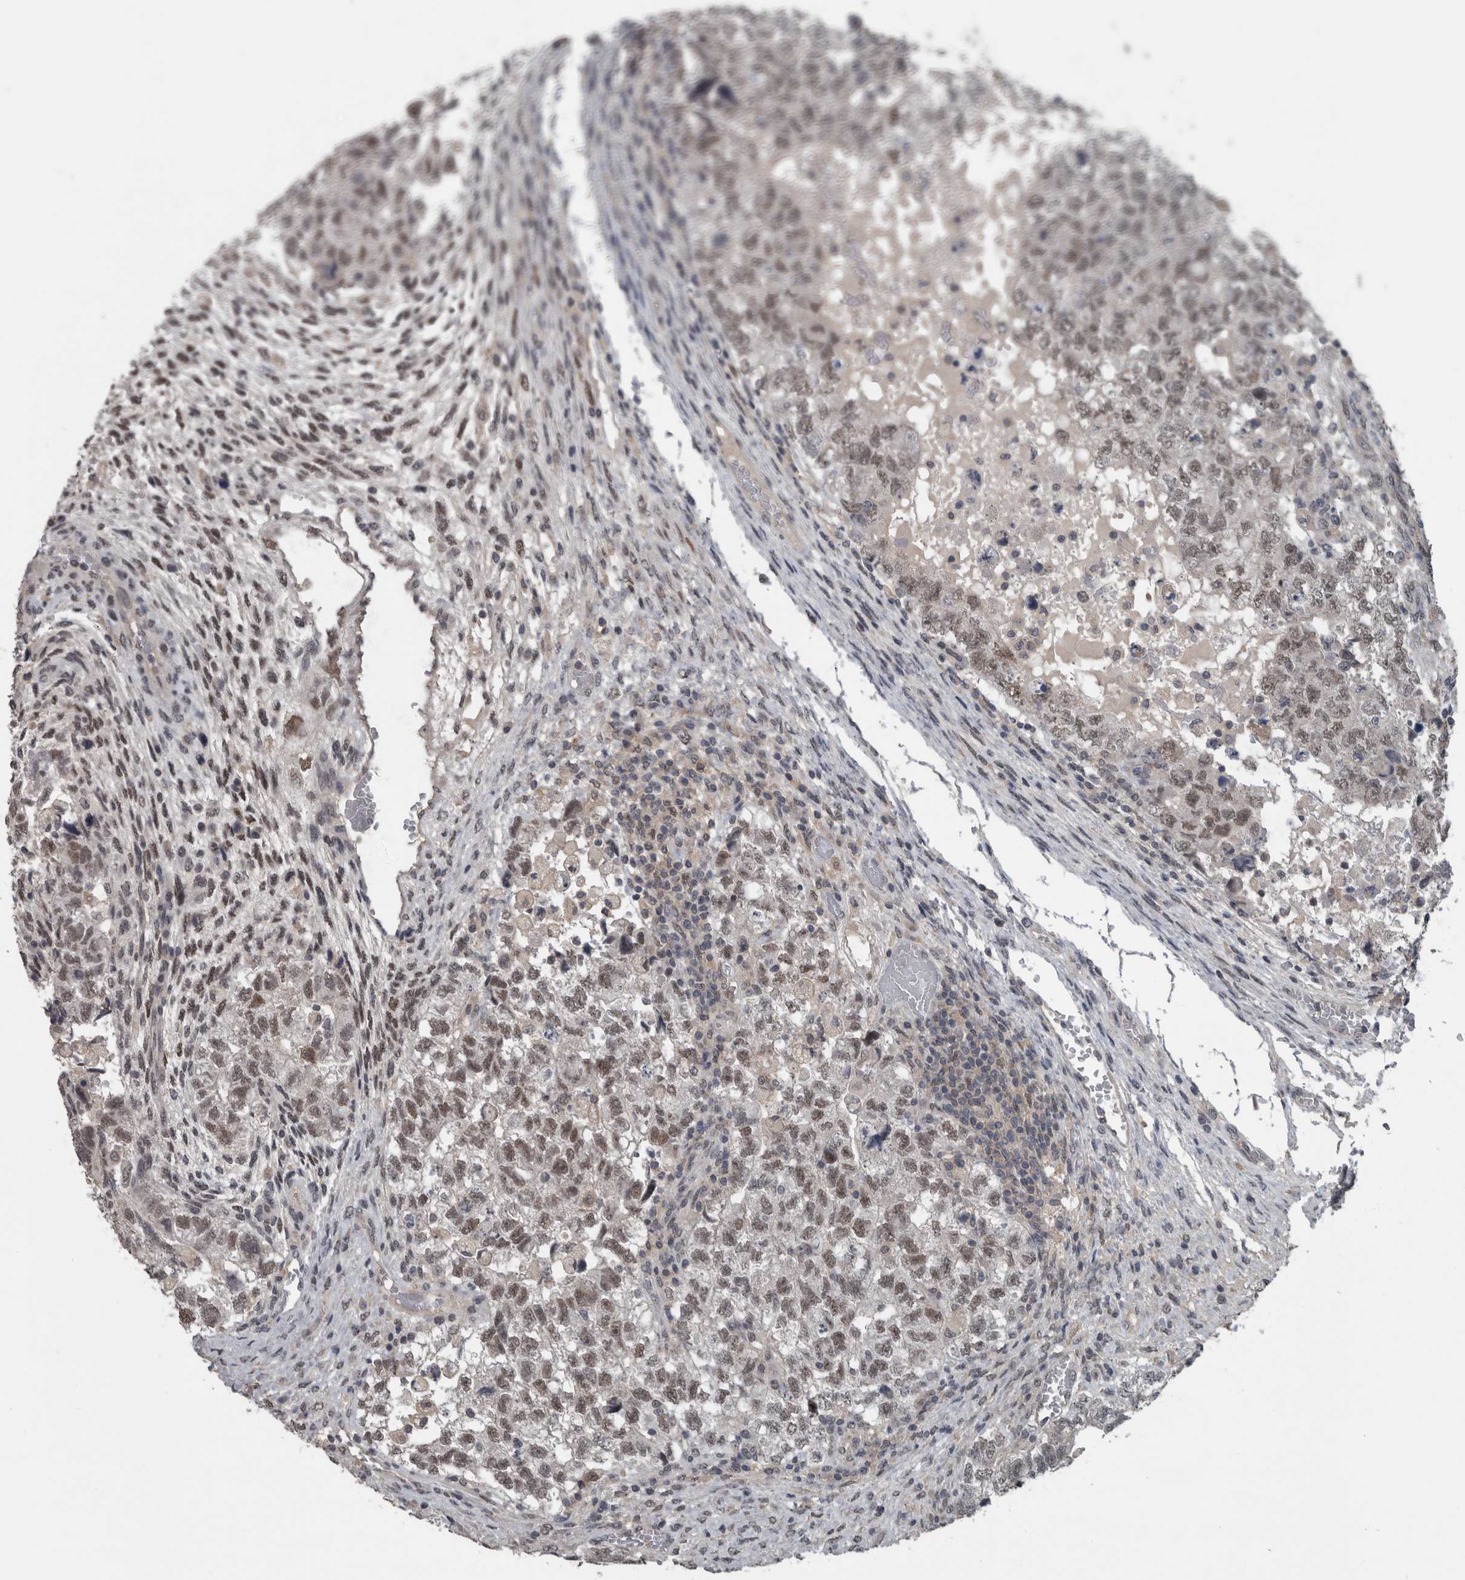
{"staining": {"intensity": "moderate", "quantity": ">75%", "location": "nuclear"}, "tissue": "testis cancer", "cell_type": "Tumor cells", "image_type": "cancer", "snomed": [{"axis": "morphology", "description": "Carcinoma, Embryonal, NOS"}, {"axis": "topography", "description": "Testis"}], "caption": "A brown stain shows moderate nuclear staining of a protein in human testis cancer (embryonal carcinoma) tumor cells. (brown staining indicates protein expression, while blue staining denotes nuclei).", "gene": "ZBTB21", "patient": {"sex": "male", "age": 36}}